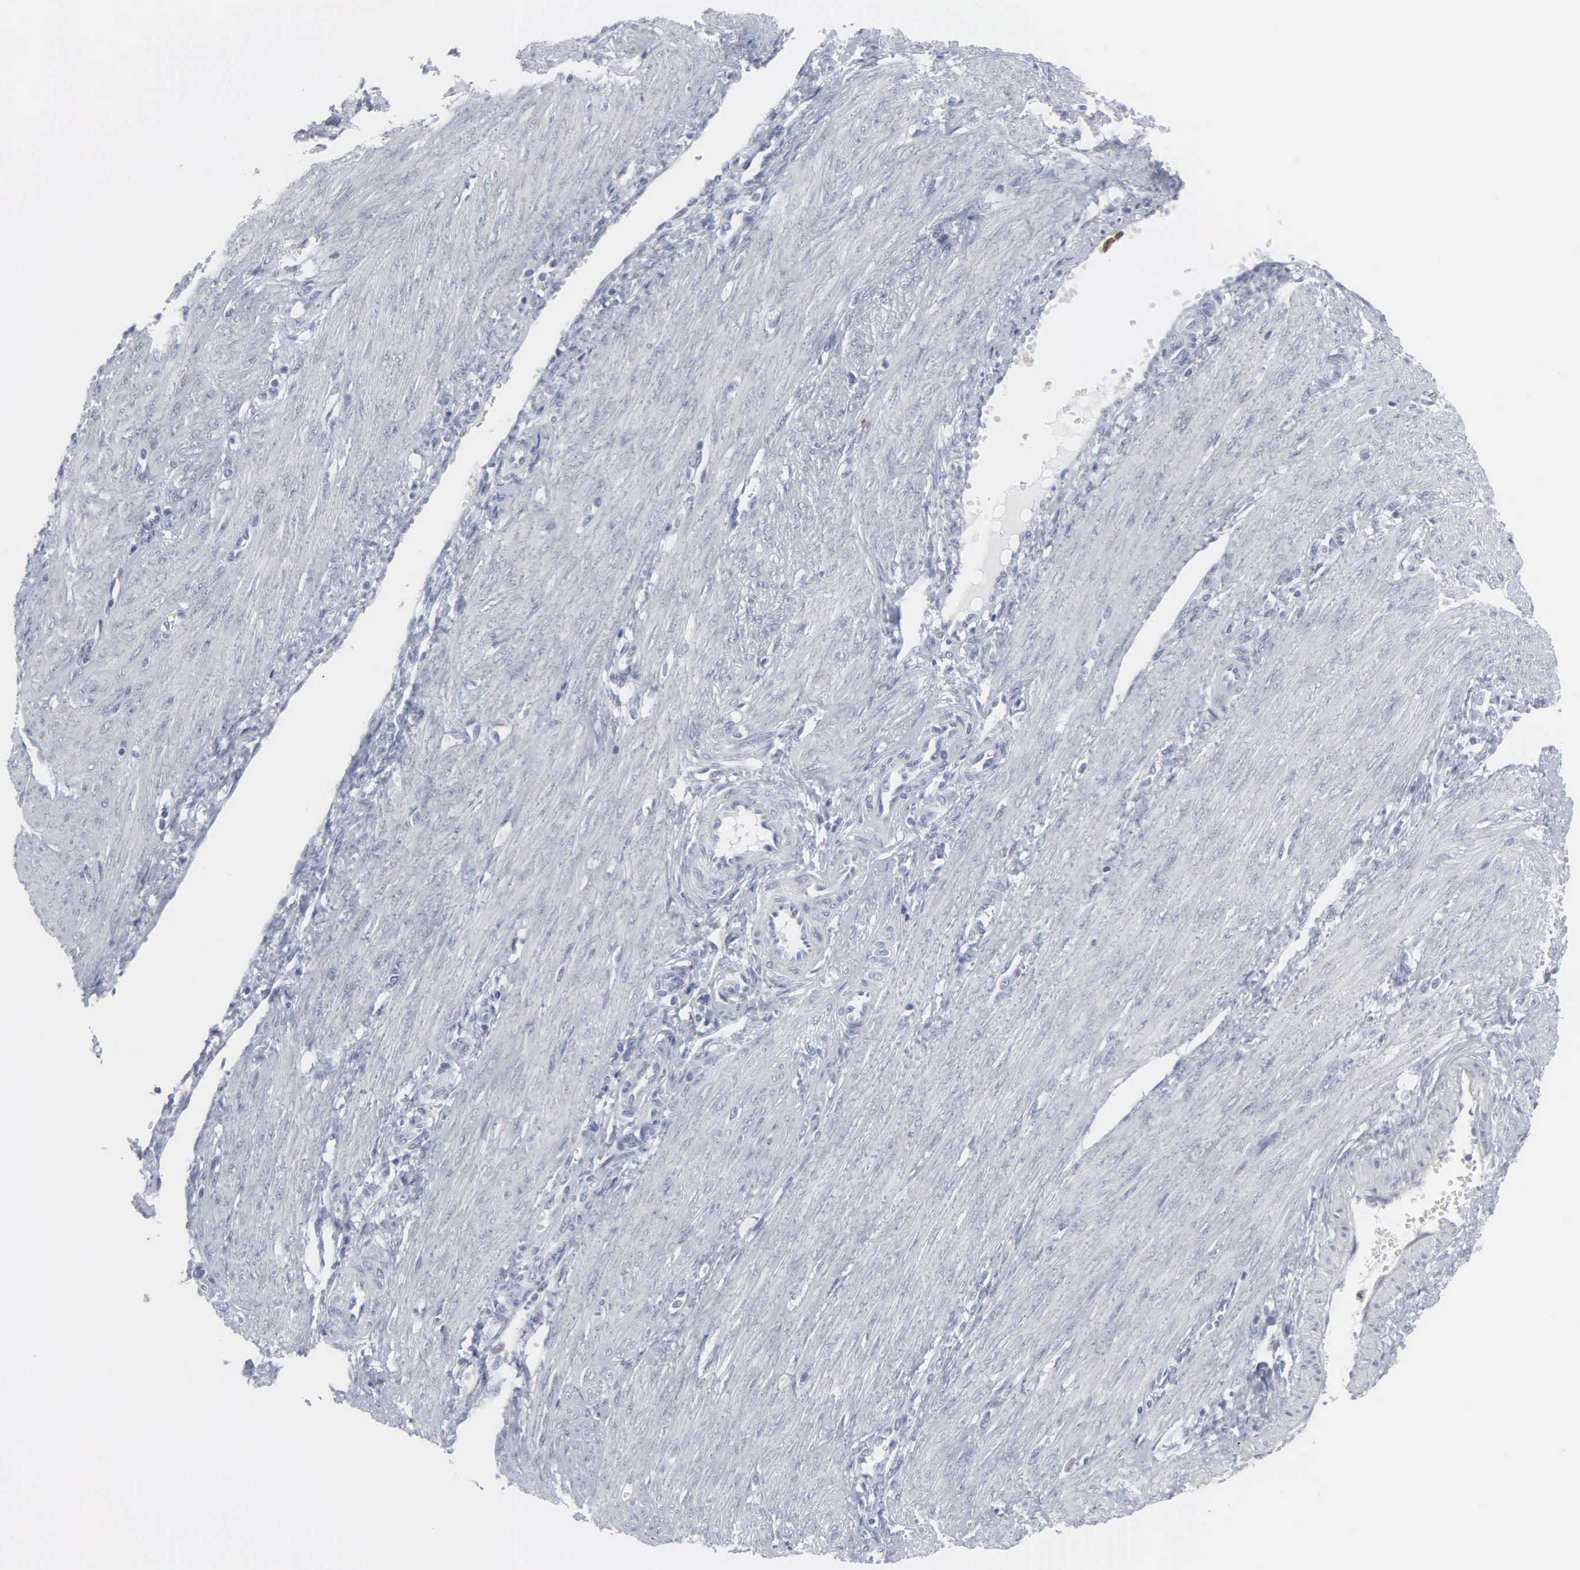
{"staining": {"intensity": "negative", "quantity": "none", "location": "none"}, "tissue": "endometrial cancer", "cell_type": "Tumor cells", "image_type": "cancer", "snomed": [{"axis": "morphology", "description": "Adenocarcinoma, NOS"}, {"axis": "topography", "description": "Endometrium"}], "caption": "Endometrial adenocarcinoma was stained to show a protein in brown. There is no significant positivity in tumor cells. (Brightfield microscopy of DAB (3,3'-diaminobenzidine) immunohistochemistry (IHC) at high magnification).", "gene": "SPIN3", "patient": {"sex": "female", "age": 51}}